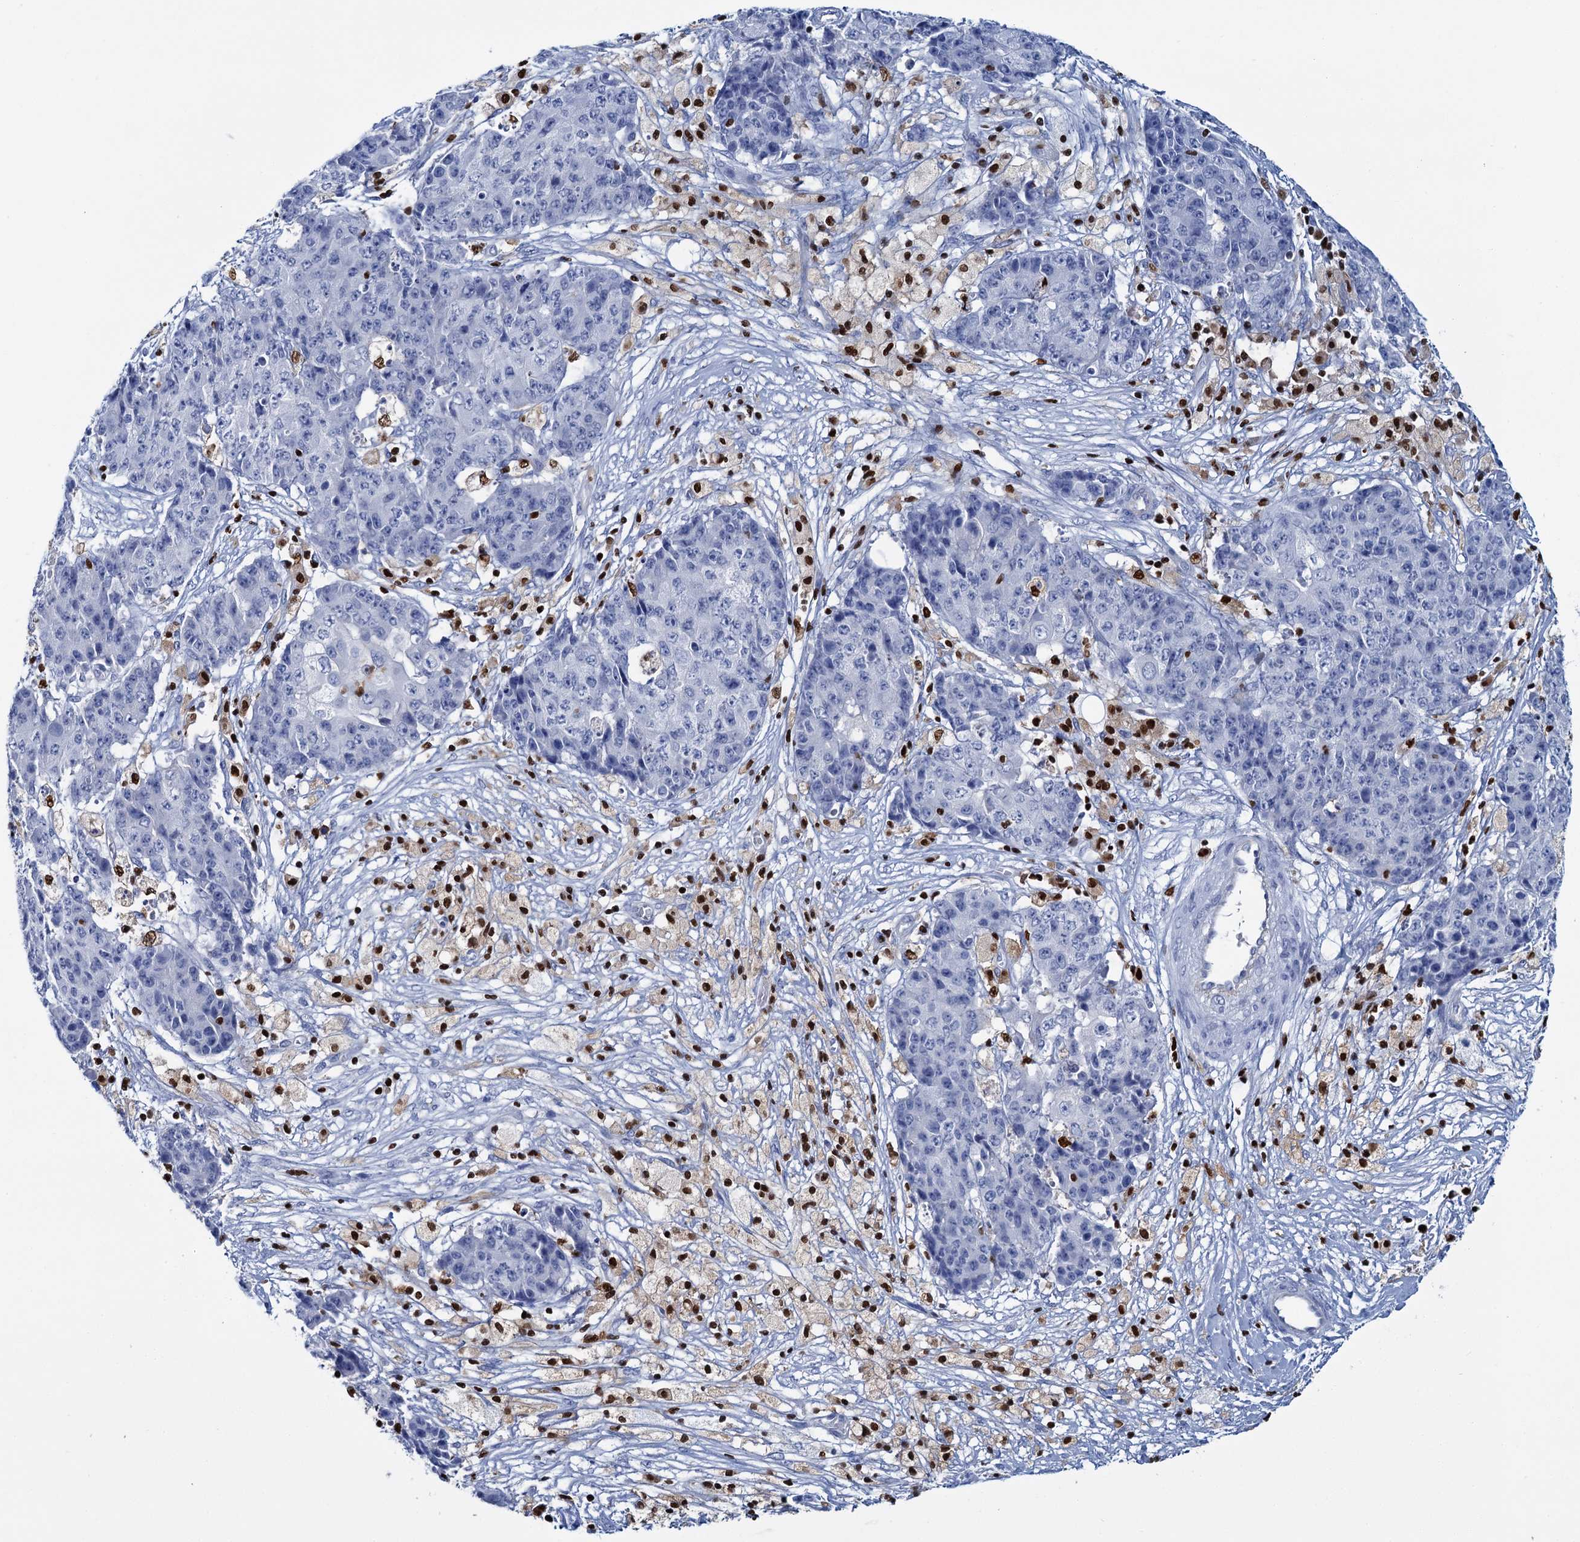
{"staining": {"intensity": "negative", "quantity": "none", "location": "none"}, "tissue": "ovarian cancer", "cell_type": "Tumor cells", "image_type": "cancer", "snomed": [{"axis": "morphology", "description": "Carcinoma, endometroid"}, {"axis": "topography", "description": "Ovary"}], "caption": "A photomicrograph of human ovarian cancer is negative for staining in tumor cells.", "gene": "CELF2", "patient": {"sex": "female", "age": 42}}